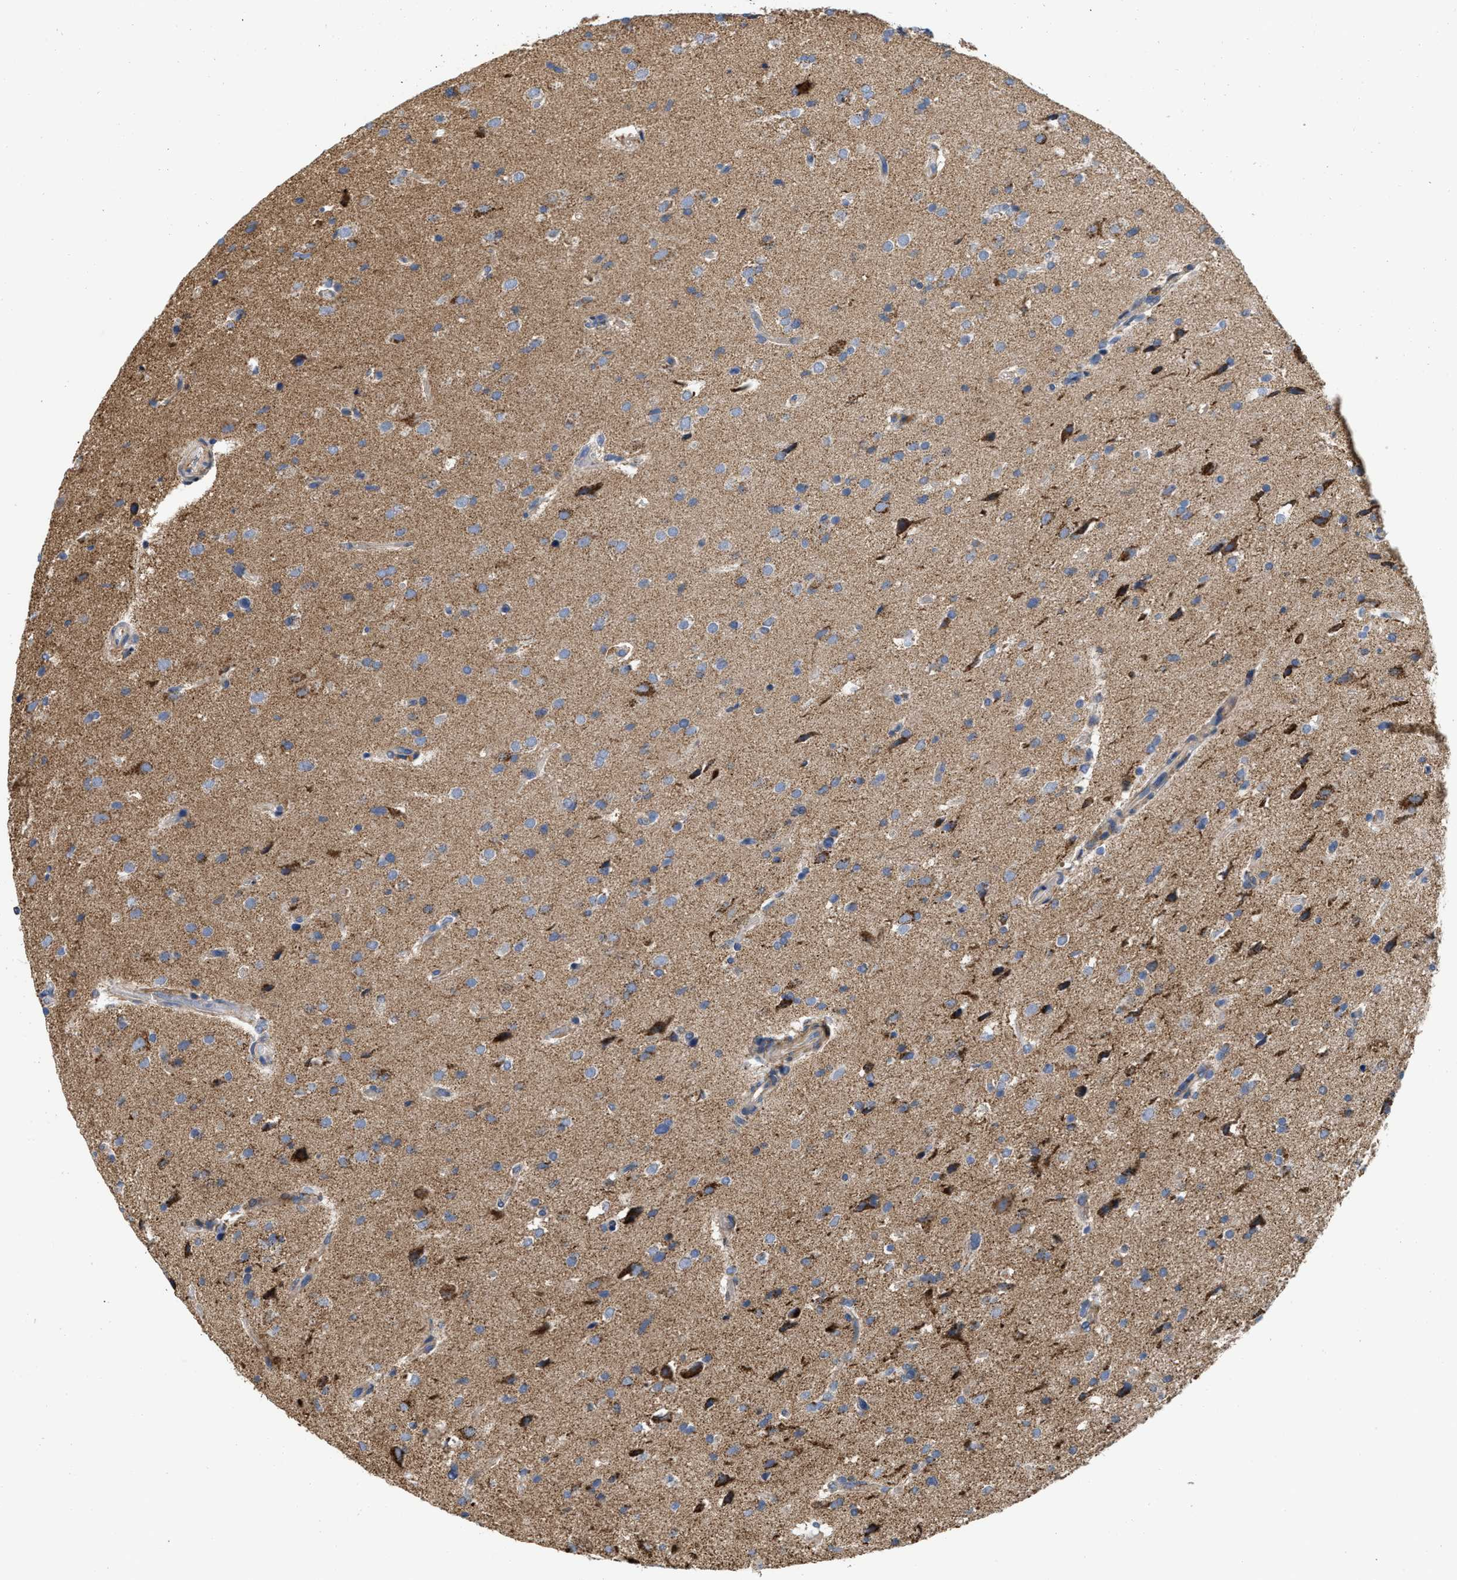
{"staining": {"intensity": "strong", "quantity": "<25%", "location": "cytoplasmic/membranous"}, "tissue": "glioma", "cell_type": "Tumor cells", "image_type": "cancer", "snomed": [{"axis": "morphology", "description": "Glioma, malignant, High grade"}, {"axis": "topography", "description": "Brain"}], "caption": "The histopathology image displays immunohistochemical staining of malignant glioma (high-grade). There is strong cytoplasmic/membranous positivity is appreciated in about <25% of tumor cells.", "gene": "GRB10", "patient": {"sex": "male", "age": 33}}